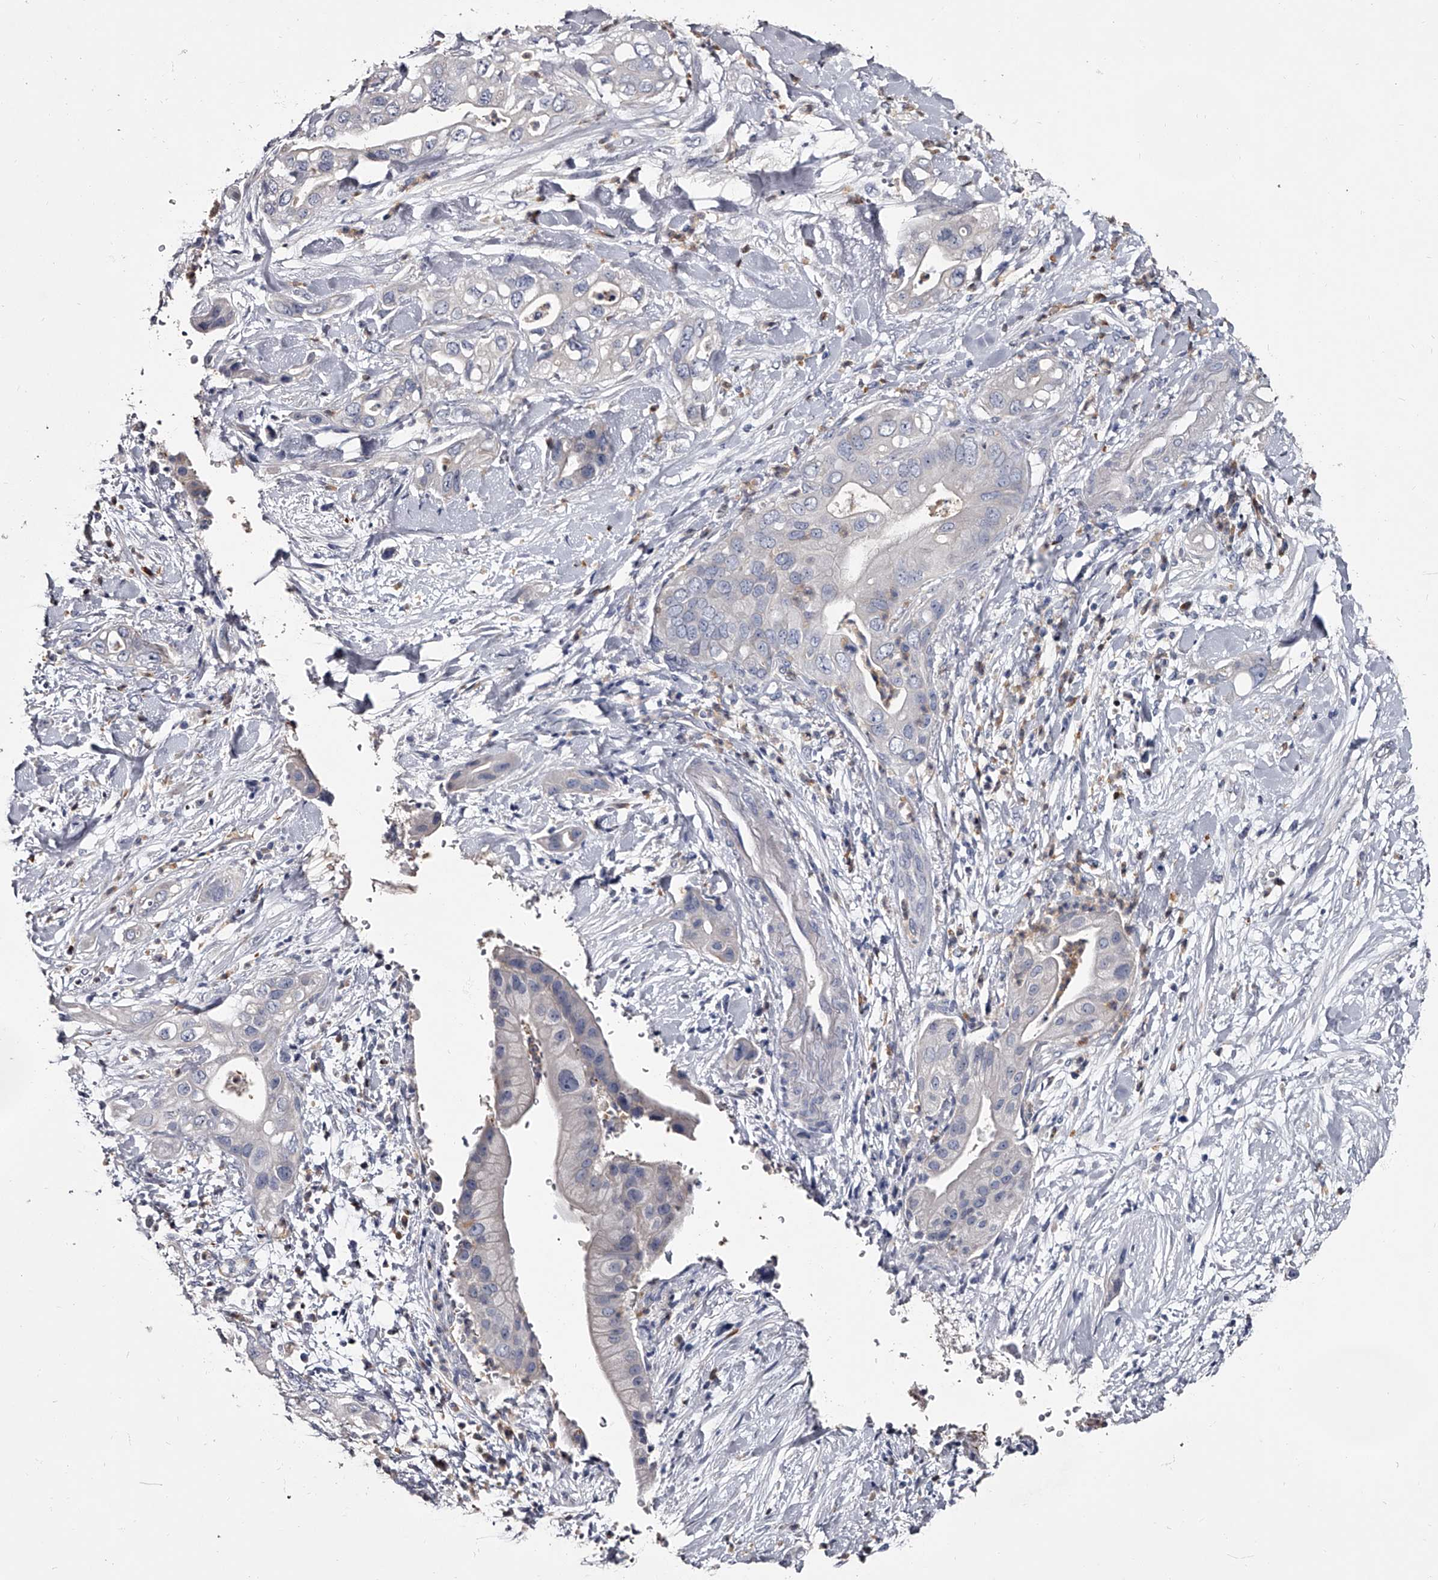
{"staining": {"intensity": "negative", "quantity": "none", "location": "none"}, "tissue": "pancreatic cancer", "cell_type": "Tumor cells", "image_type": "cancer", "snomed": [{"axis": "morphology", "description": "Adenocarcinoma, NOS"}, {"axis": "topography", "description": "Pancreas"}], "caption": "DAB (3,3'-diaminobenzidine) immunohistochemical staining of human pancreatic cancer (adenocarcinoma) demonstrates no significant expression in tumor cells.", "gene": "GAPVD1", "patient": {"sex": "female", "age": 78}}